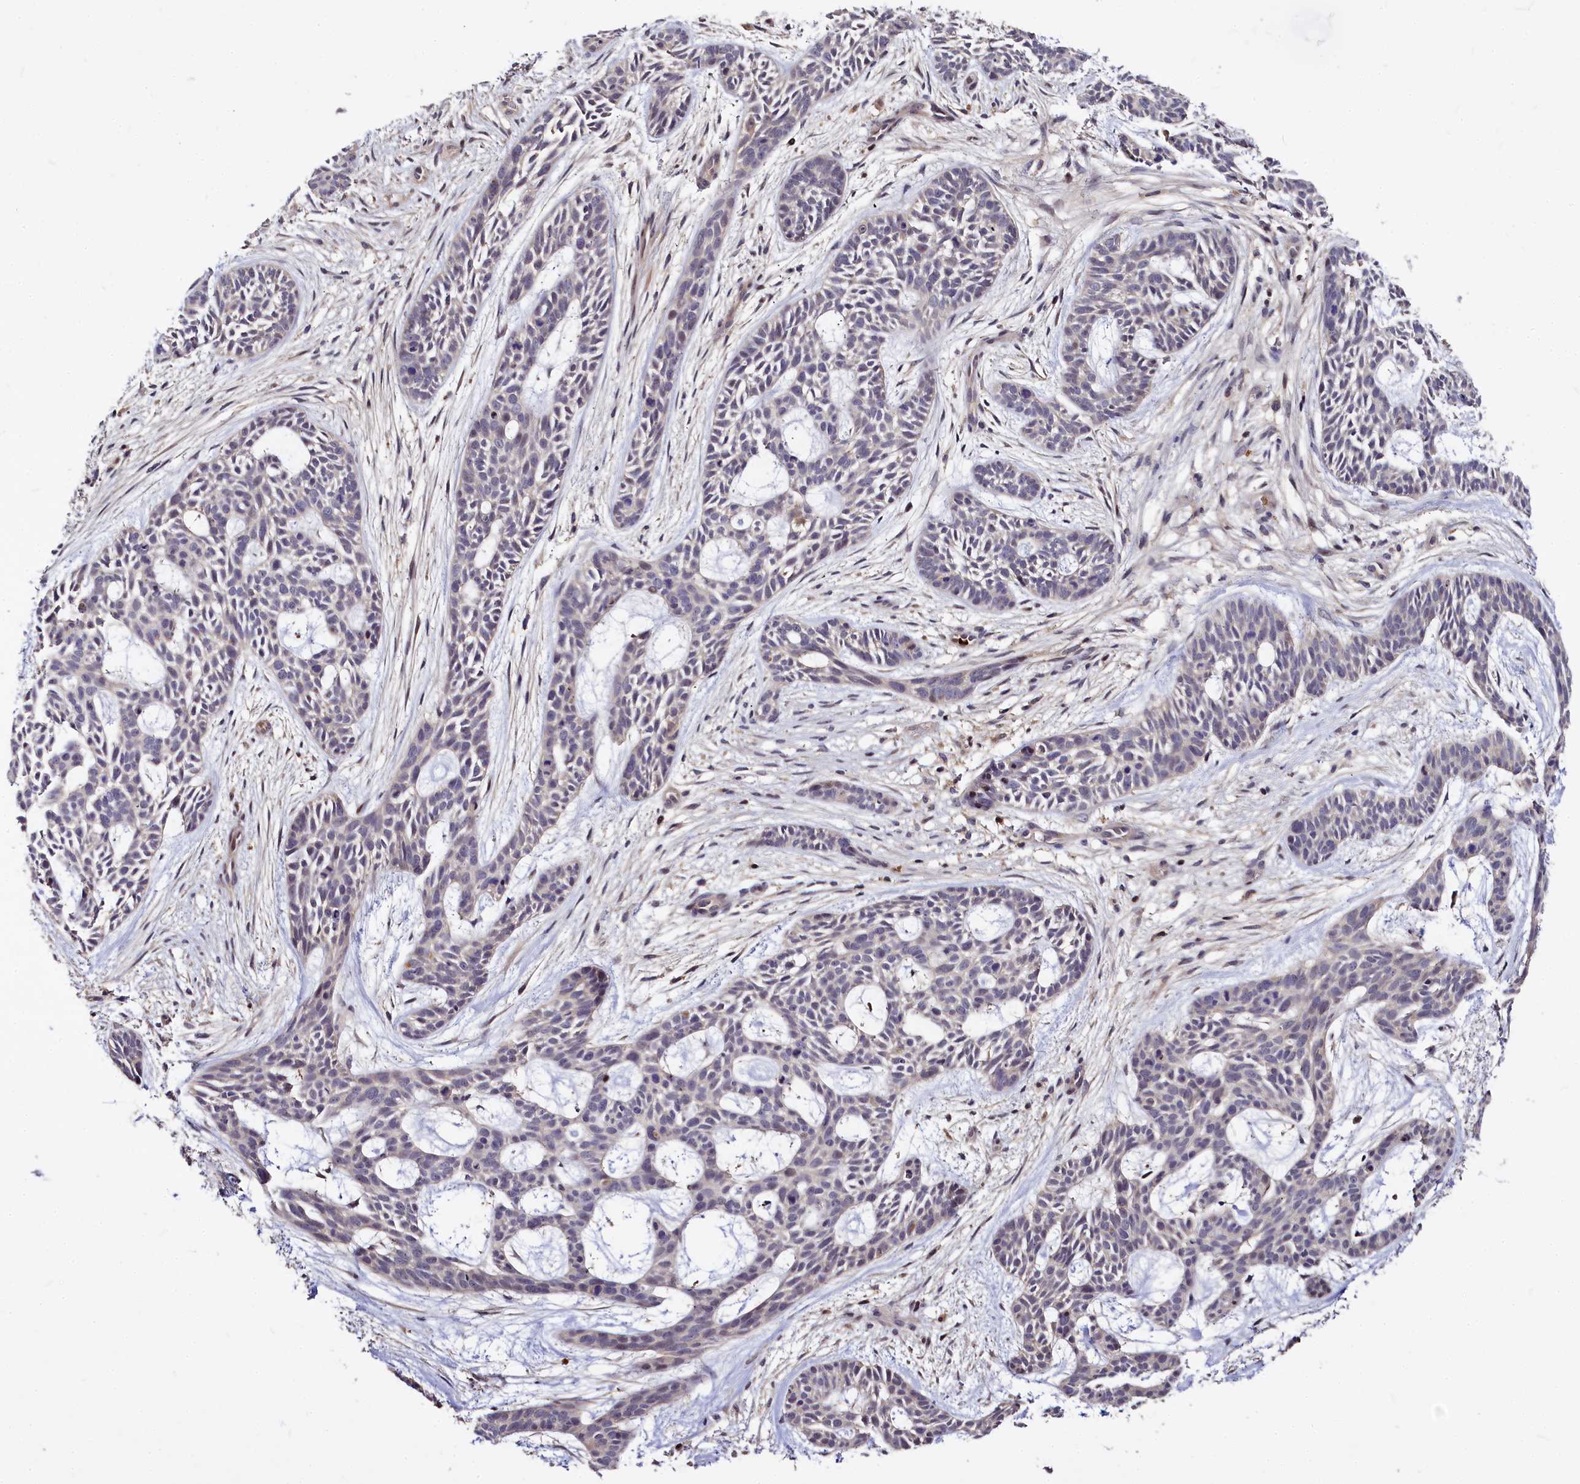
{"staining": {"intensity": "negative", "quantity": "none", "location": "none"}, "tissue": "skin cancer", "cell_type": "Tumor cells", "image_type": "cancer", "snomed": [{"axis": "morphology", "description": "Basal cell carcinoma"}, {"axis": "topography", "description": "Skin"}], "caption": "This is an immunohistochemistry photomicrograph of human skin cancer (basal cell carcinoma). There is no expression in tumor cells.", "gene": "ATG101", "patient": {"sex": "male", "age": 89}}